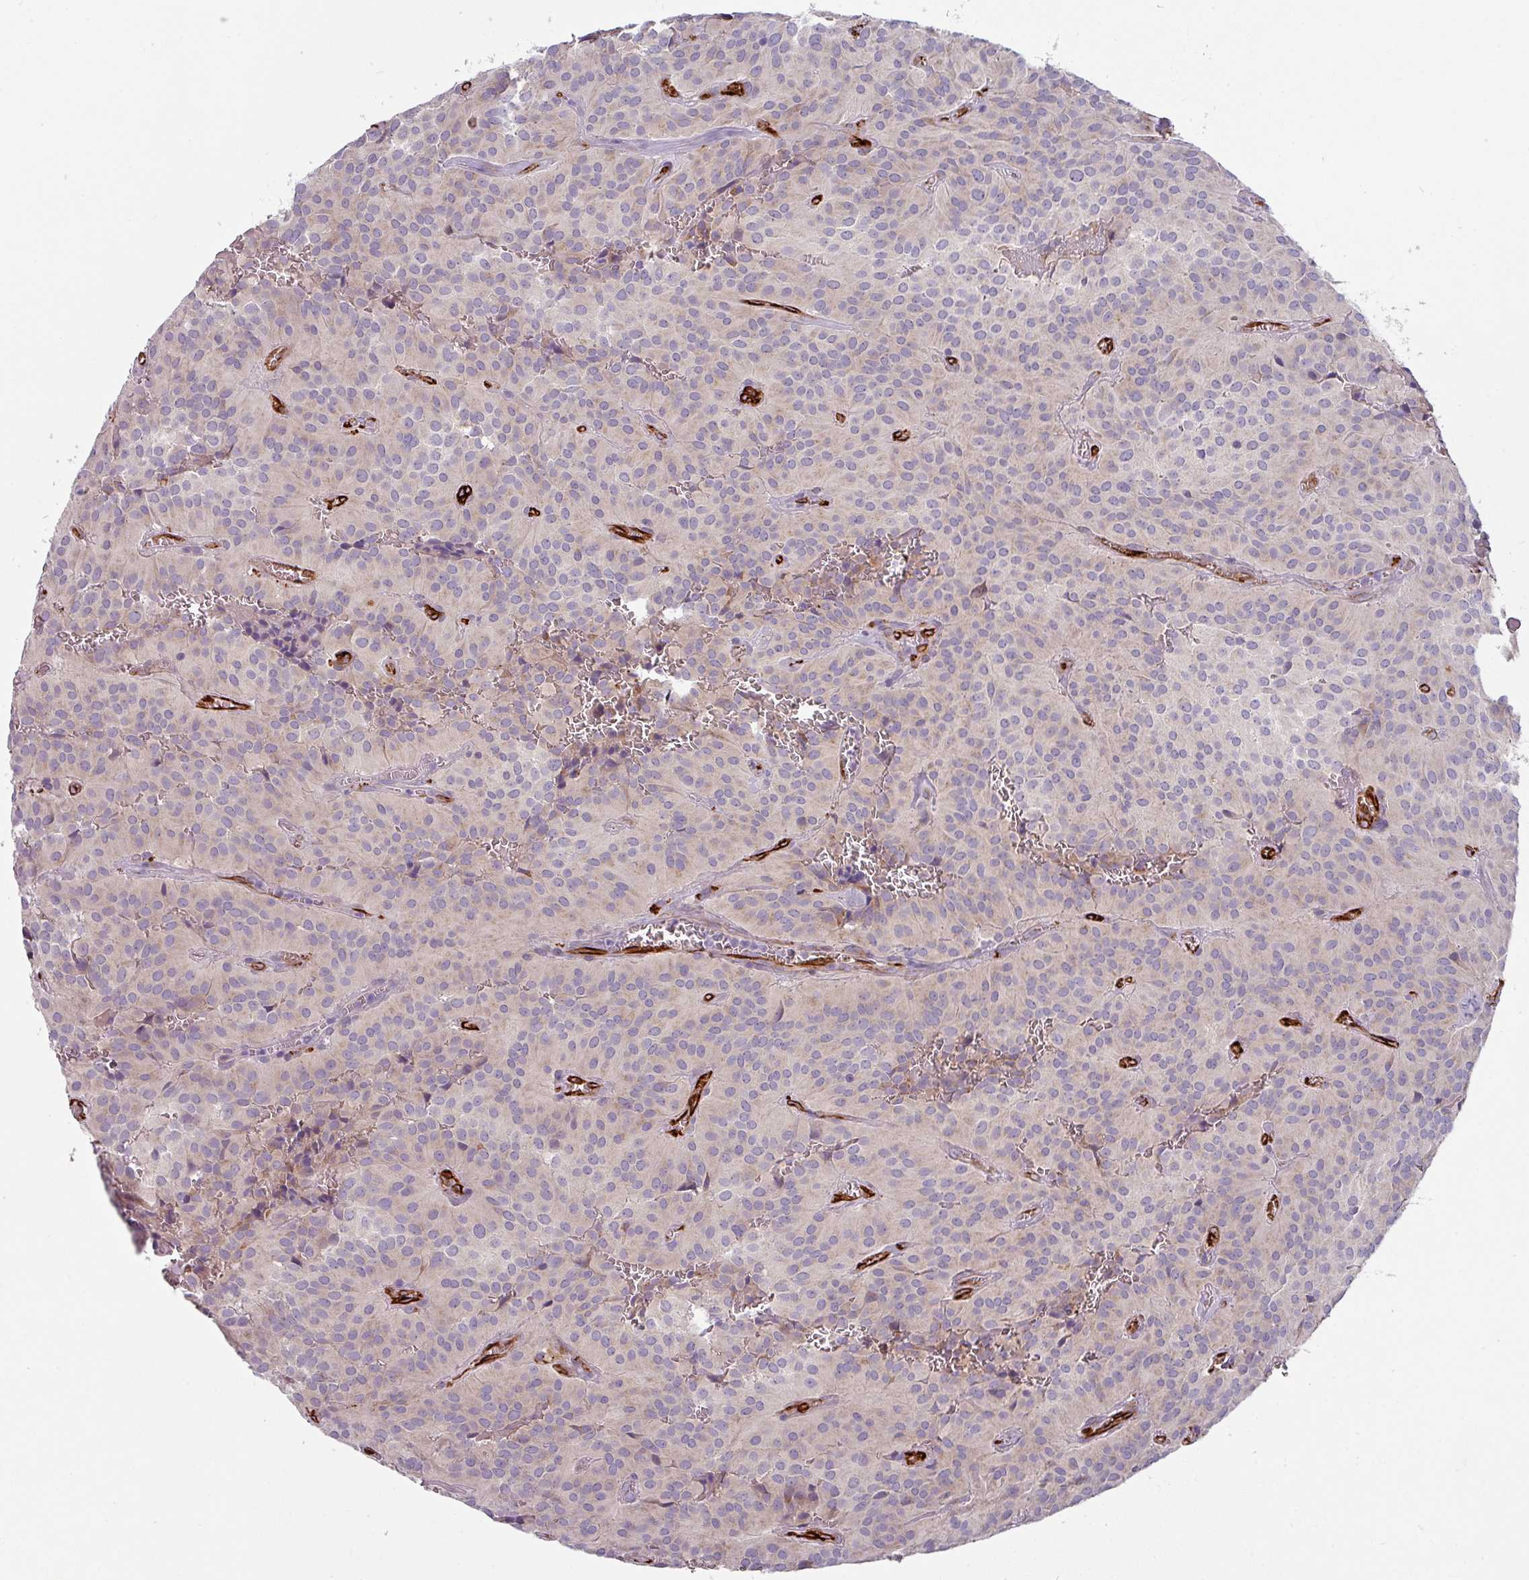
{"staining": {"intensity": "negative", "quantity": "none", "location": "none"}, "tissue": "glioma", "cell_type": "Tumor cells", "image_type": "cancer", "snomed": [{"axis": "morphology", "description": "Glioma, malignant, Low grade"}, {"axis": "topography", "description": "Brain"}], "caption": "Human malignant low-grade glioma stained for a protein using IHC exhibits no staining in tumor cells.", "gene": "PRODH2", "patient": {"sex": "male", "age": 42}}